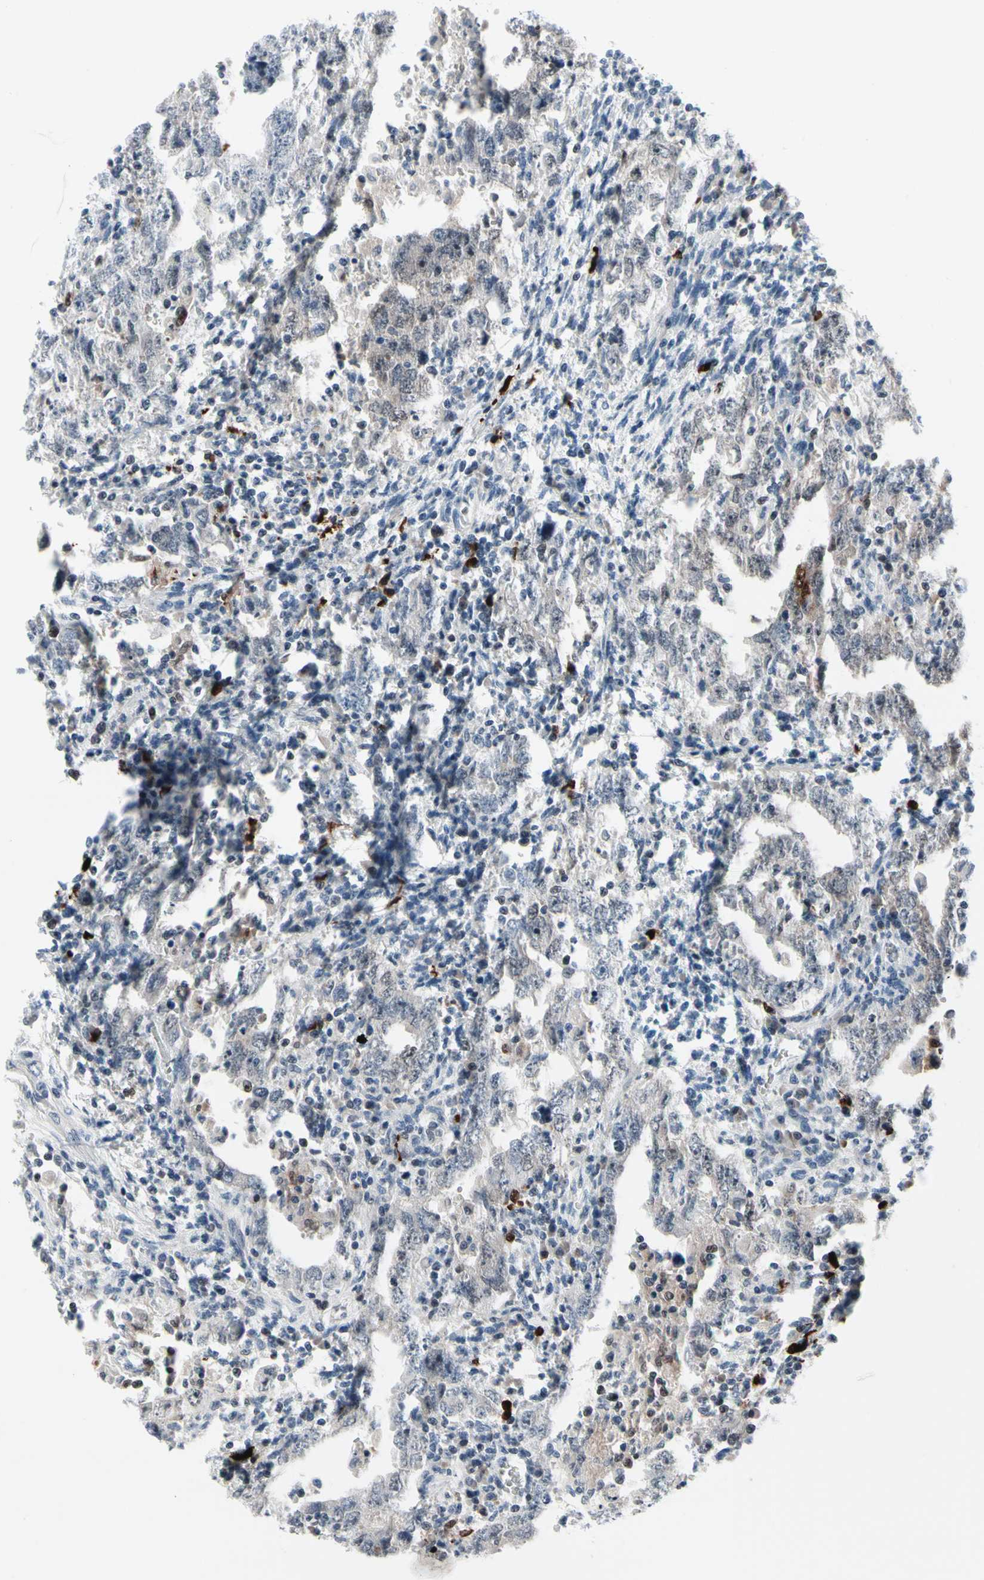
{"staining": {"intensity": "negative", "quantity": "none", "location": "none"}, "tissue": "testis cancer", "cell_type": "Tumor cells", "image_type": "cancer", "snomed": [{"axis": "morphology", "description": "Carcinoma, Embryonal, NOS"}, {"axis": "topography", "description": "Testis"}], "caption": "This is an IHC histopathology image of testis cancer. There is no expression in tumor cells.", "gene": "TXN", "patient": {"sex": "male", "age": 26}}